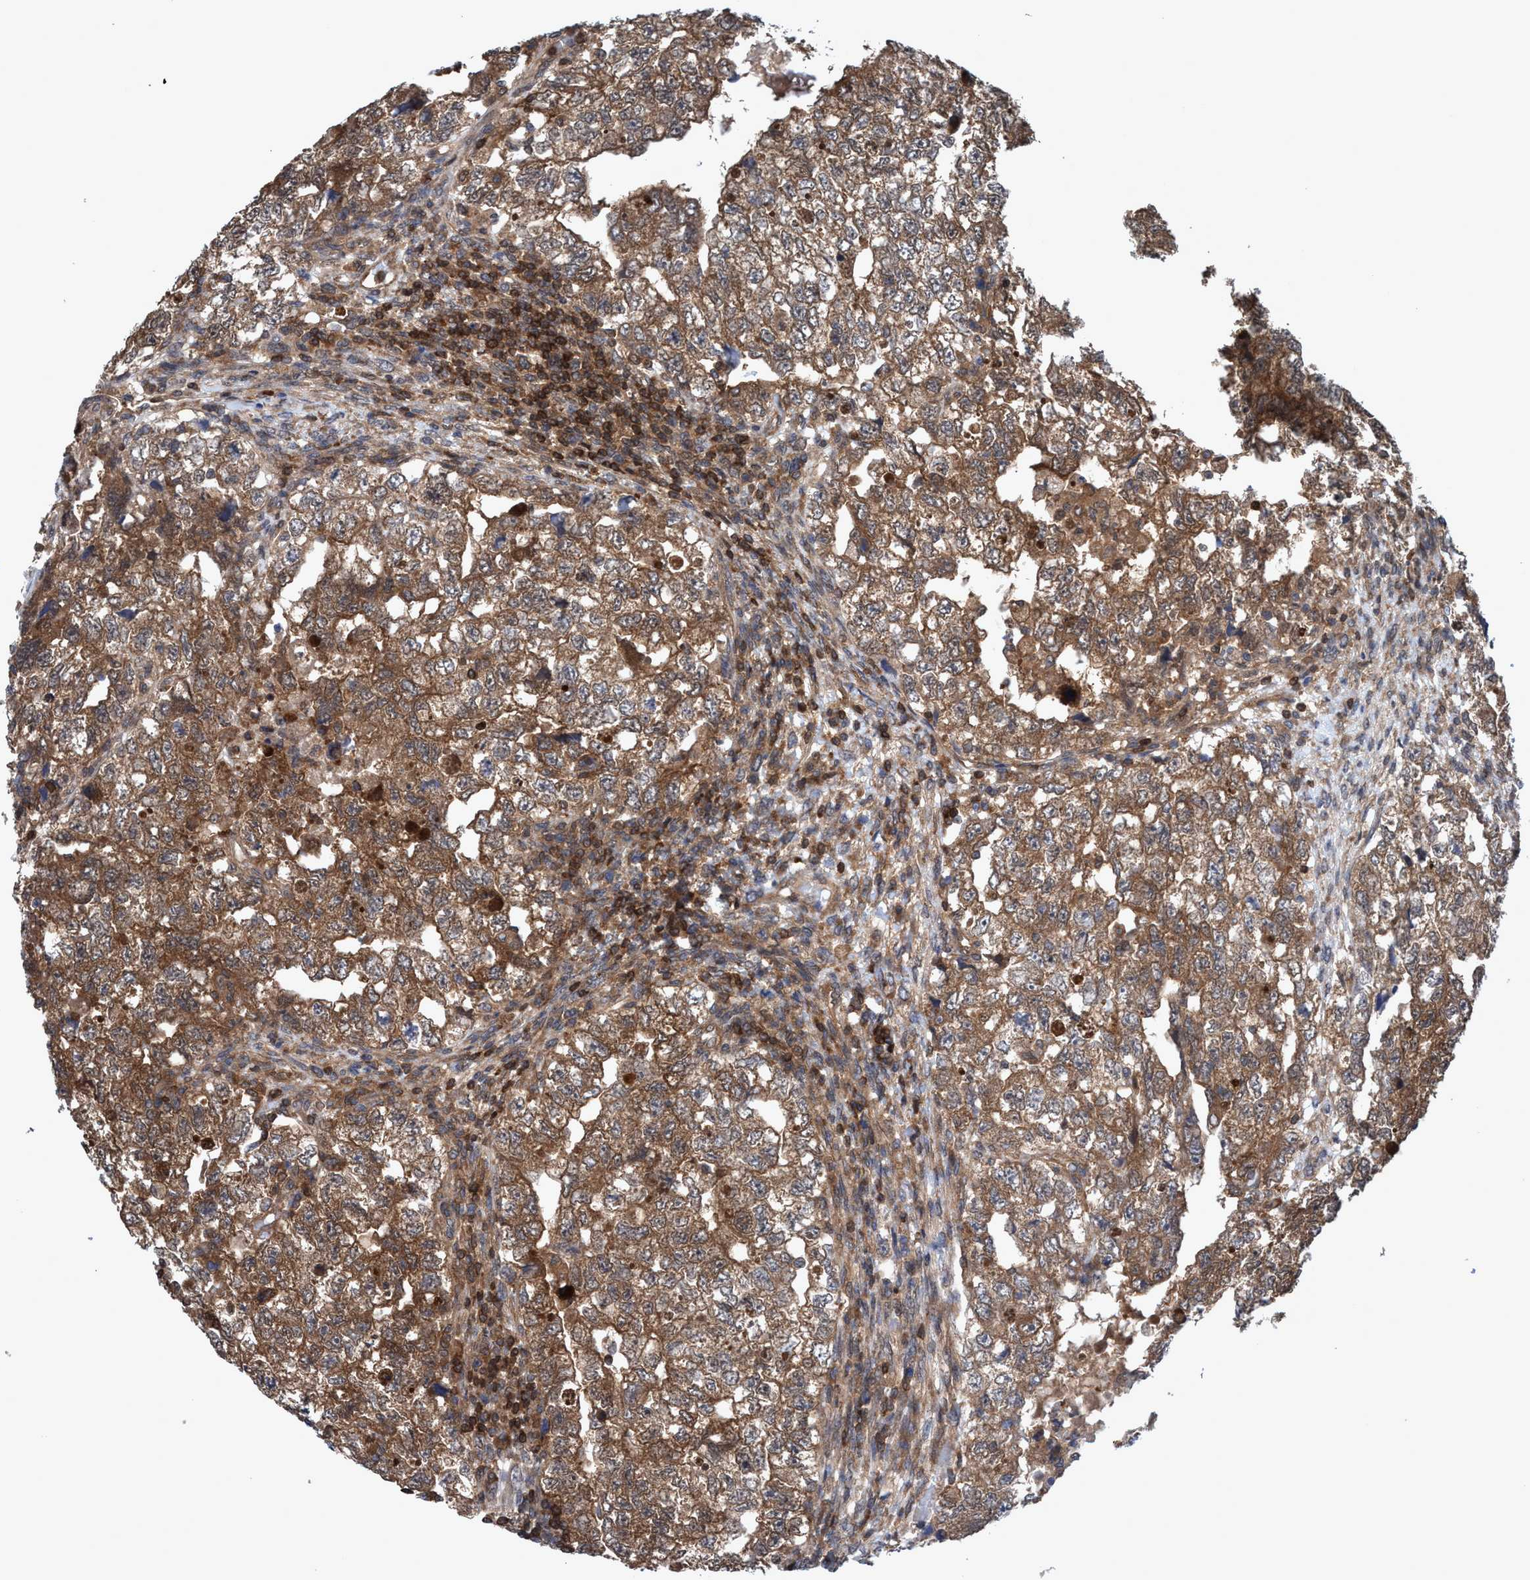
{"staining": {"intensity": "moderate", "quantity": ">75%", "location": "cytoplasmic/membranous"}, "tissue": "testis cancer", "cell_type": "Tumor cells", "image_type": "cancer", "snomed": [{"axis": "morphology", "description": "Carcinoma, Embryonal, NOS"}, {"axis": "topography", "description": "Testis"}], "caption": "Embryonal carcinoma (testis) was stained to show a protein in brown. There is medium levels of moderate cytoplasmic/membranous staining in approximately >75% of tumor cells.", "gene": "GLOD4", "patient": {"sex": "male", "age": 36}}